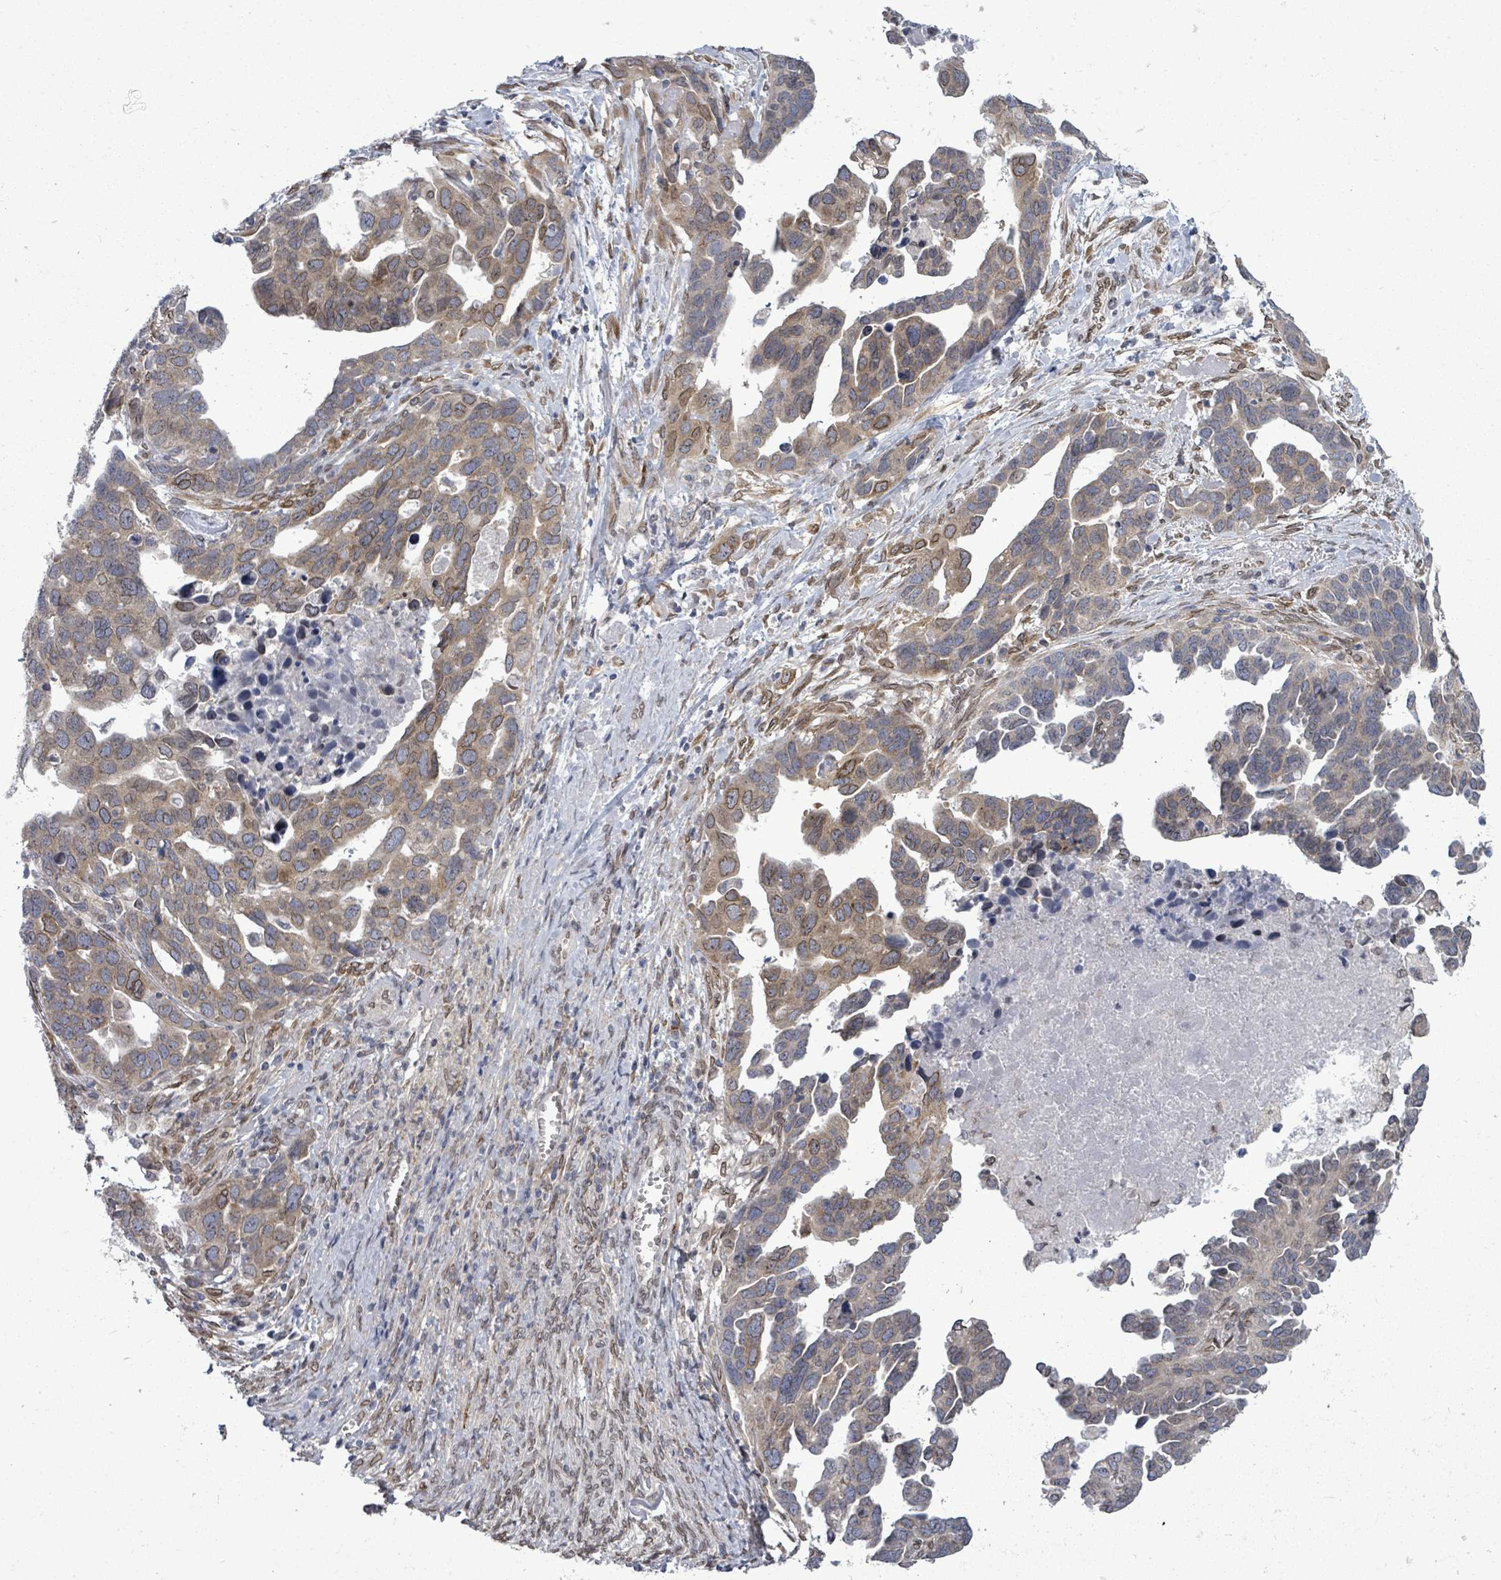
{"staining": {"intensity": "weak", "quantity": ">75%", "location": "cytoplasmic/membranous,nuclear"}, "tissue": "ovarian cancer", "cell_type": "Tumor cells", "image_type": "cancer", "snomed": [{"axis": "morphology", "description": "Cystadenocarcinoma, serous, NOS"}, {"axis": "topography", "description": "Ovary"}], "caption": "Protein expression analysis of human ovarian cancer reveals weak cytoplasmic/membranous and nuclear positivity in approximately >75% of tumor cells. (DAB (3,3'-diaminobenzidine) = brown stain, brightfield microscopy at high magnification).", "gene": "ARFGAP1", "patient": {"sex": "female", "age": 54}}